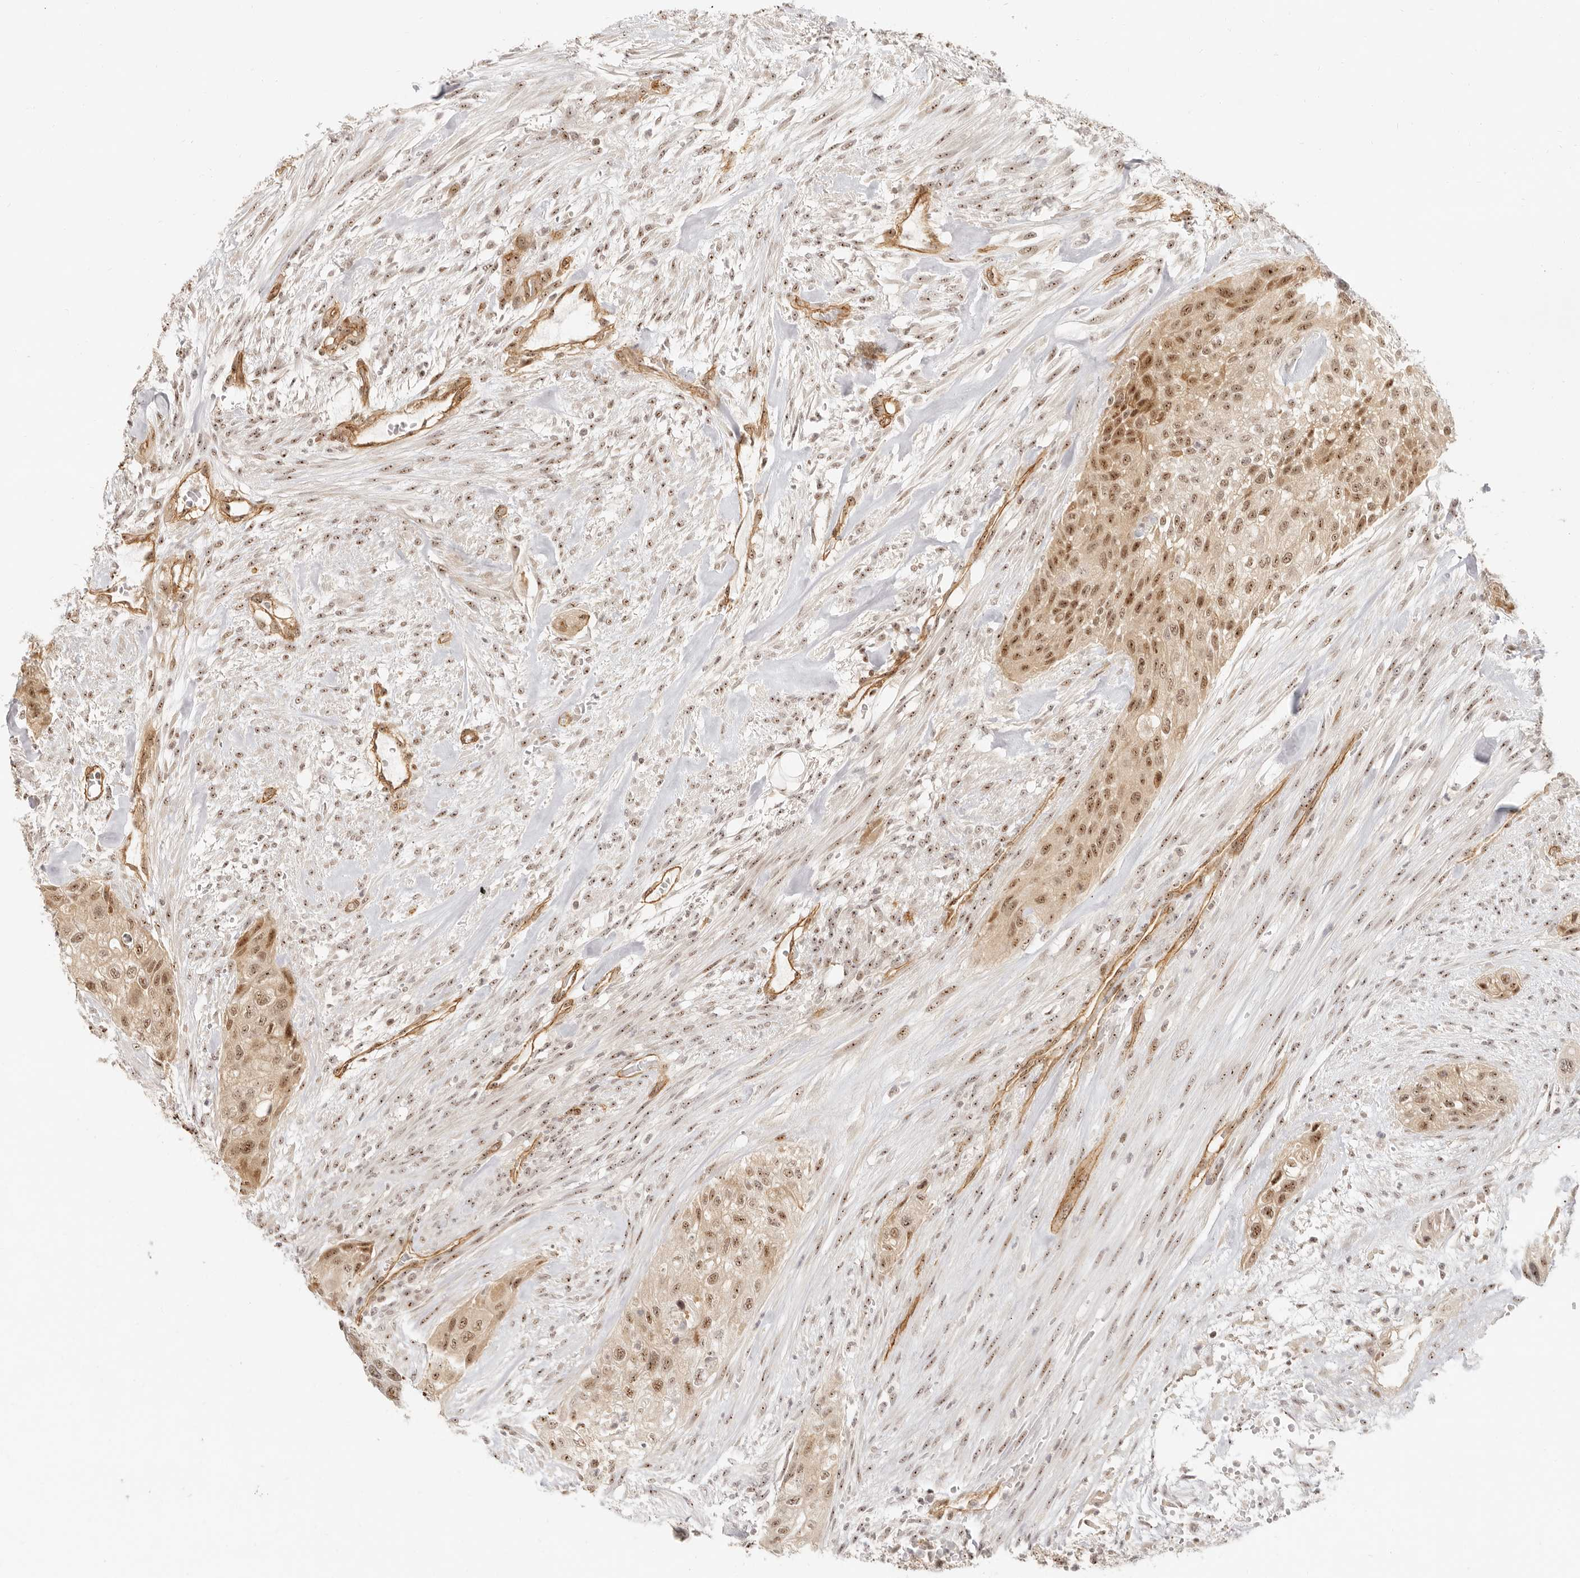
{"staining": {"intensity": "moderate", "quantity": ">75%", "location": "nuclear"}, "tissue": "urothelial cancer", "cell_type": "Tumor cells", "image_type": "cancer", "snomed": [{"axis": "morphology", "description": "Urothelial carcinoma, High grade"}, {"axis": "topography", "description": "Urinary bladder"}], "caption": "Human urothelial carcinoma (high-grade) stained with a protein marker reveals moderate staining in tumor cells.", "gene": "BAP1", "patient": {"sex": "male", "age": 35}}